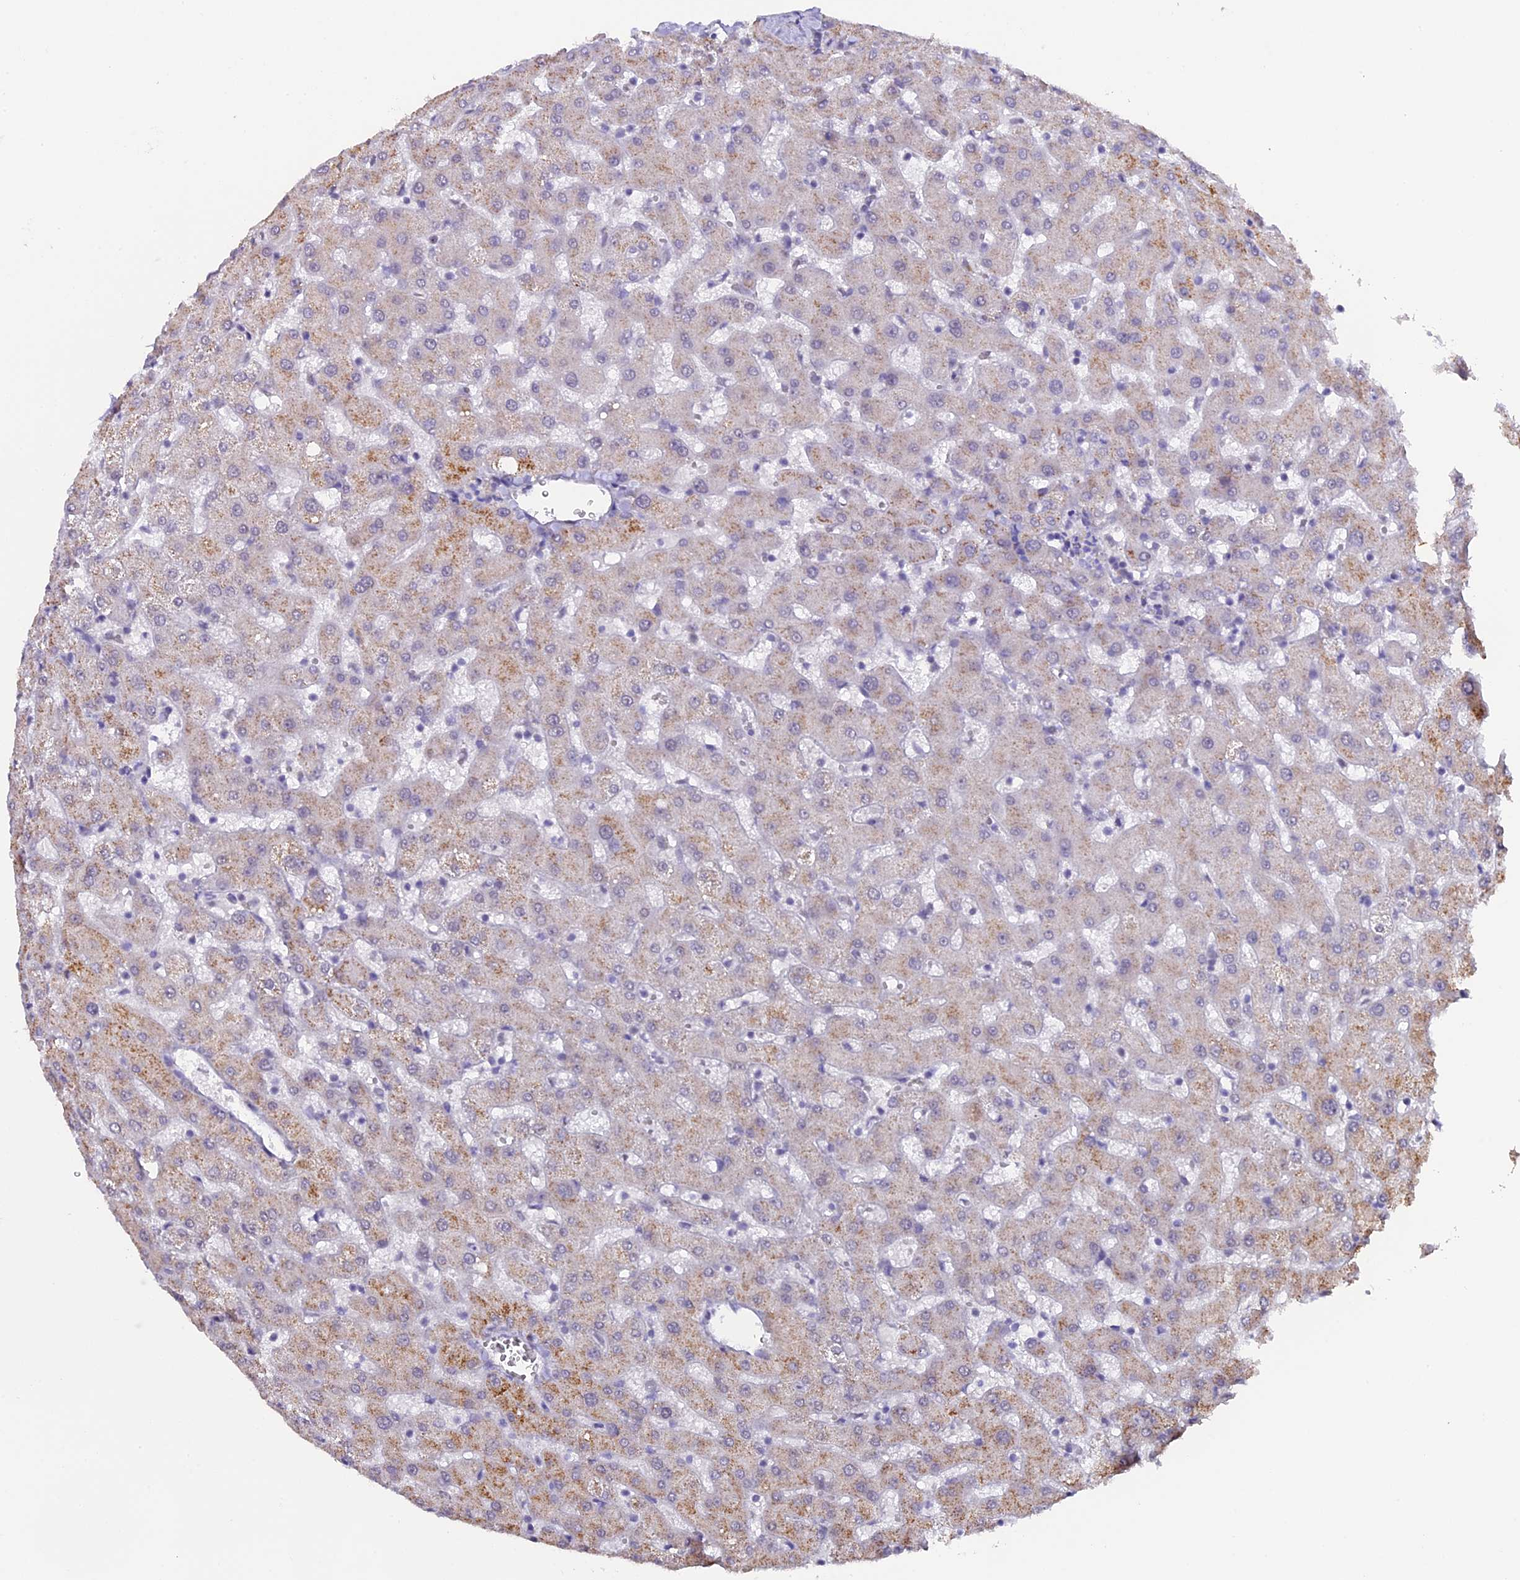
{"staining": {"intensity": "negative", "quantity": "none", "location": "none"}, "tissue": "liver", "cell_type": "Cholangiocytes", "image_type": "normal", "snomed": [{"axis": "morphology", "description": "Normal tissue, NOS"}, {"axis": "topography", "description": "Liver"}], "caption": "A photomicrograph of liver stained for a protein shows no brown staining in cholangiocytes.", "gene": "NCBP1", "patient": {"sex": "female", "age": 63}}